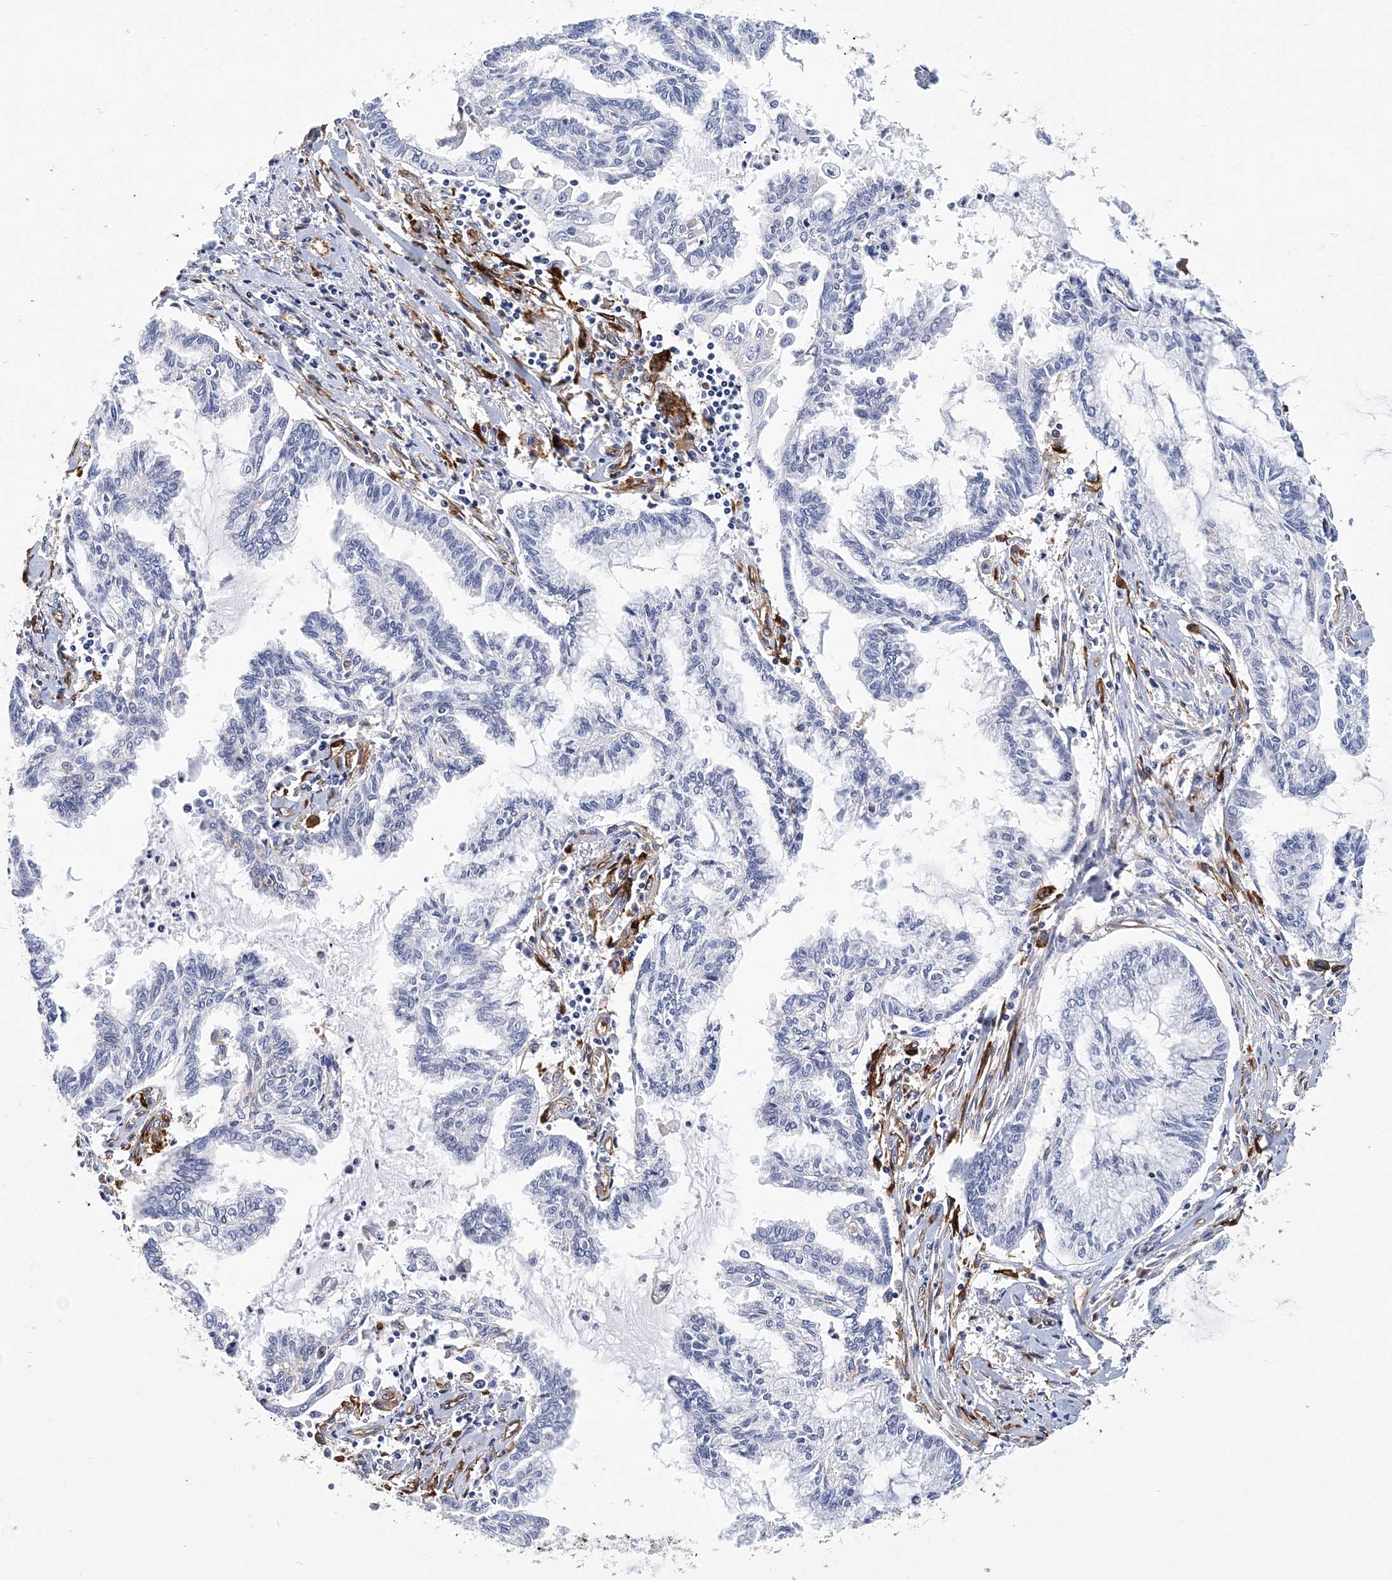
{"staining": {"intensity": "negative", "quantity": "none", "location": "none"}, "tissue": "endometrial cancer", "cell_type": "Tumor cells", "image_type": "cancer", "snomed": [{"axis": "morphology", "description": "Adenocarcinoma, NOS"}, {"axis": "topography", "description": "Endometrium"}], "caption": "This is an IHC histopathology image of human endometrial cancer (adenocarcinoma). There is no staining in tumor cells.", "gene": "ITGA2B", "patient": {"sex": "female", "age": 86}}